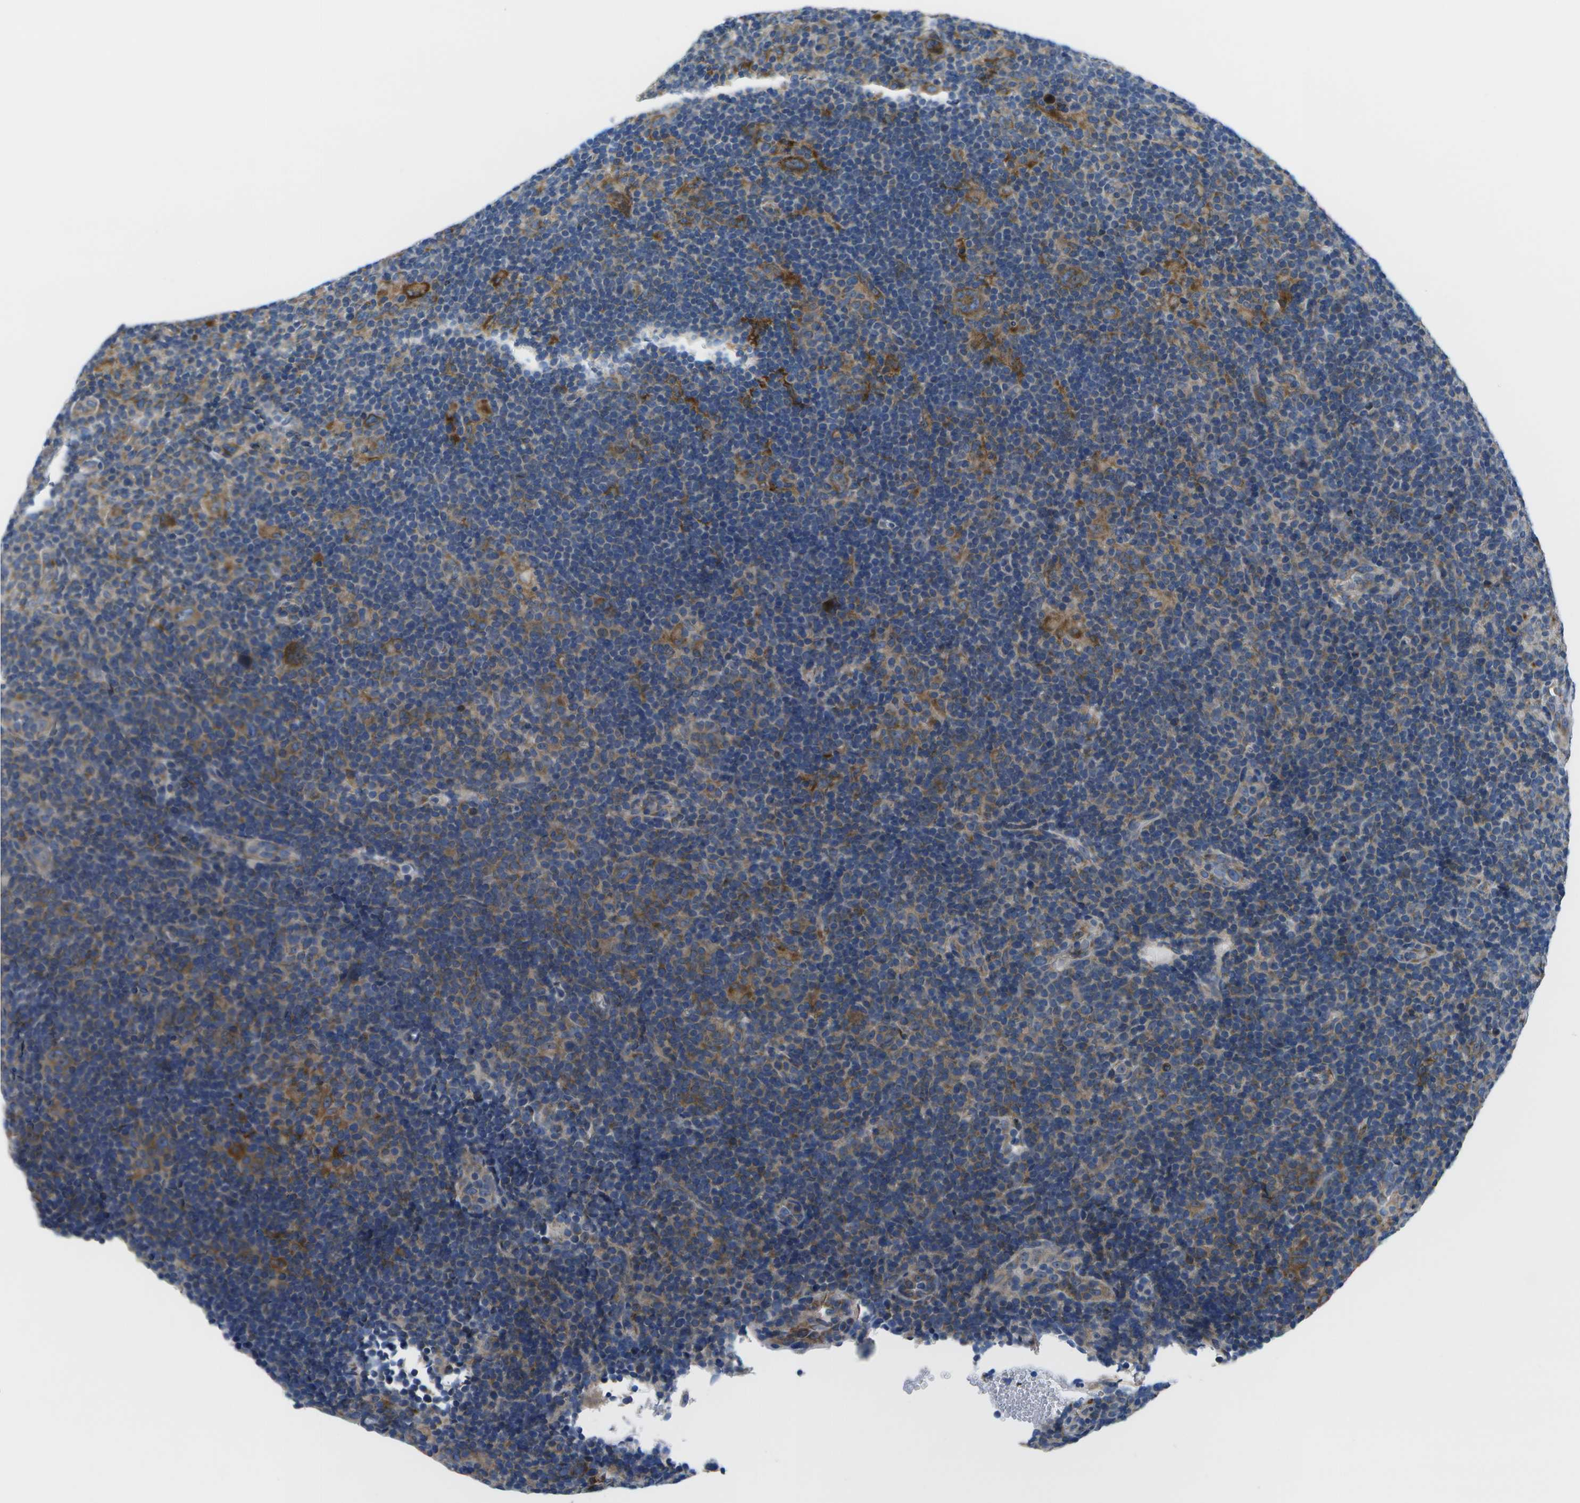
{"staining": {"intensity": "strong", "quantity": "25%-75%", "location": "cytoplasmic/membranous"}, "tissue": "lymphoma", "cell_type": "Tumor cells", "image_type": "cancer", "snomed": [{"axis": "morphology", "description": "Hodgkin's disease, NOS"}, {"axis": "topography", "description": "Lymph node"}], "caption": "The image reveals a brown stain indicating the presence of a protein in the cytoplasmic/membranous of tumor cells in Hodgkin's disease. (Stains: DAB (3,3'-diaminobenzidine) in brown, nuclei in blue, Microscopy: brightfield microscopy at high magnification).", "gene": "GDF5", "patient": {"sex": "female", "age": 57}}